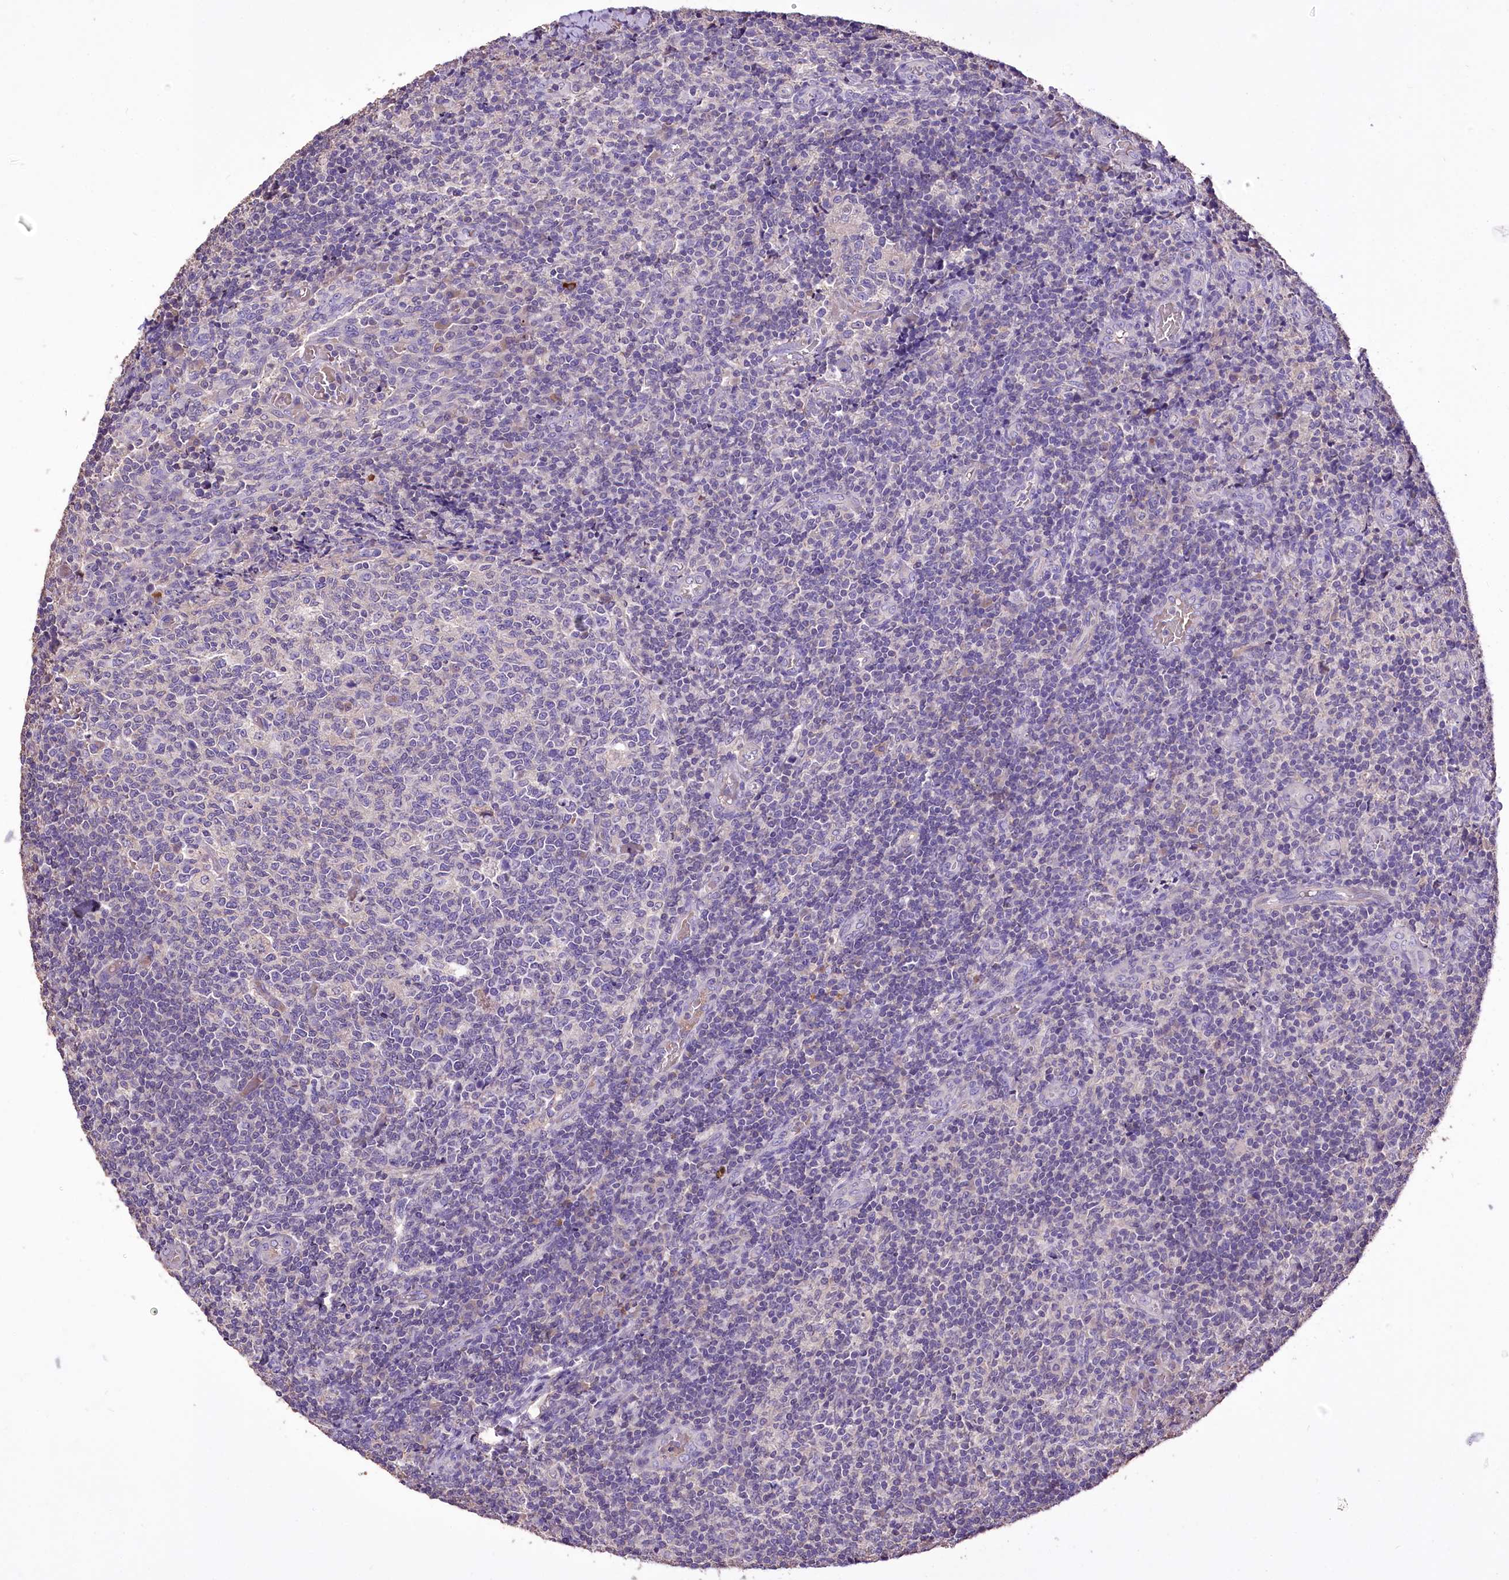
{"staining": {"intensity": "negative", "quantity": "none", "location": "none"}, "tissue": "tonsil", "cell_type": "Germinal center cells", "image_type": "normal", "snomed": [{"axis": "morphology", "description": "Normal tissue, NOS"}, {"axis": "topography", "description": "Tonsil"}], "caption": "Germinal center cells are negative for brown protein staining in unremarkable tonsil.", "gene": "PCYOX1L", "patient": {"sex": "female", "age": 19}}